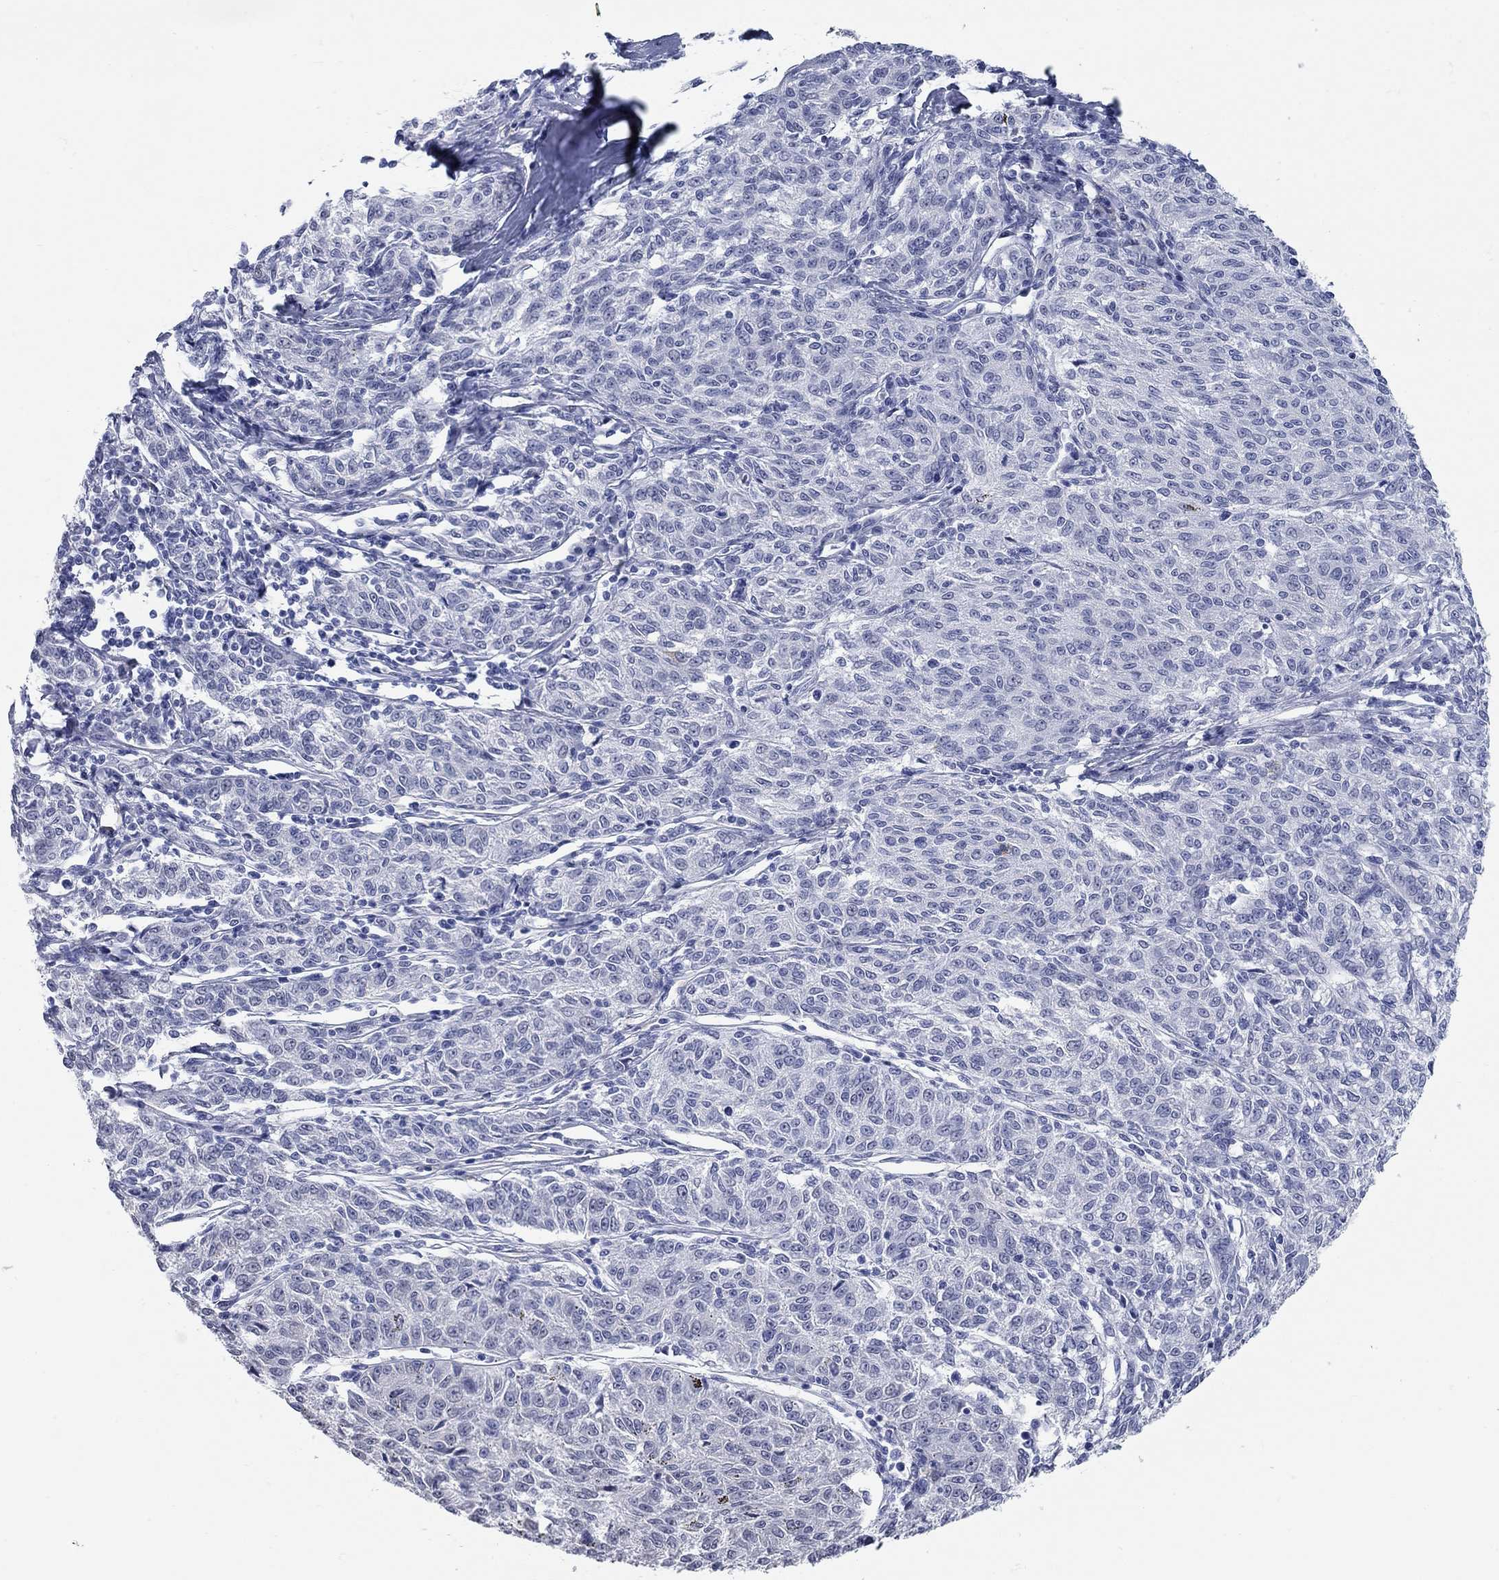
{"staining": {"intensity": "negative", "quantity": "none", "location": "none"}, "tissue": "melanoma", "cell_type": "Tumor cells", "image_type": "cancer", "snomed": [{"axis": "morphology", "description": "Malignant melanoma, NOS"}, {"axis": "topography", "description": "Skin"}], "caption": "Protein analysis of malignant melanoma displays no significant positivity in tumor cells.", "gene": "WASF3", "patient": {"sex": "female", "age": 72}}